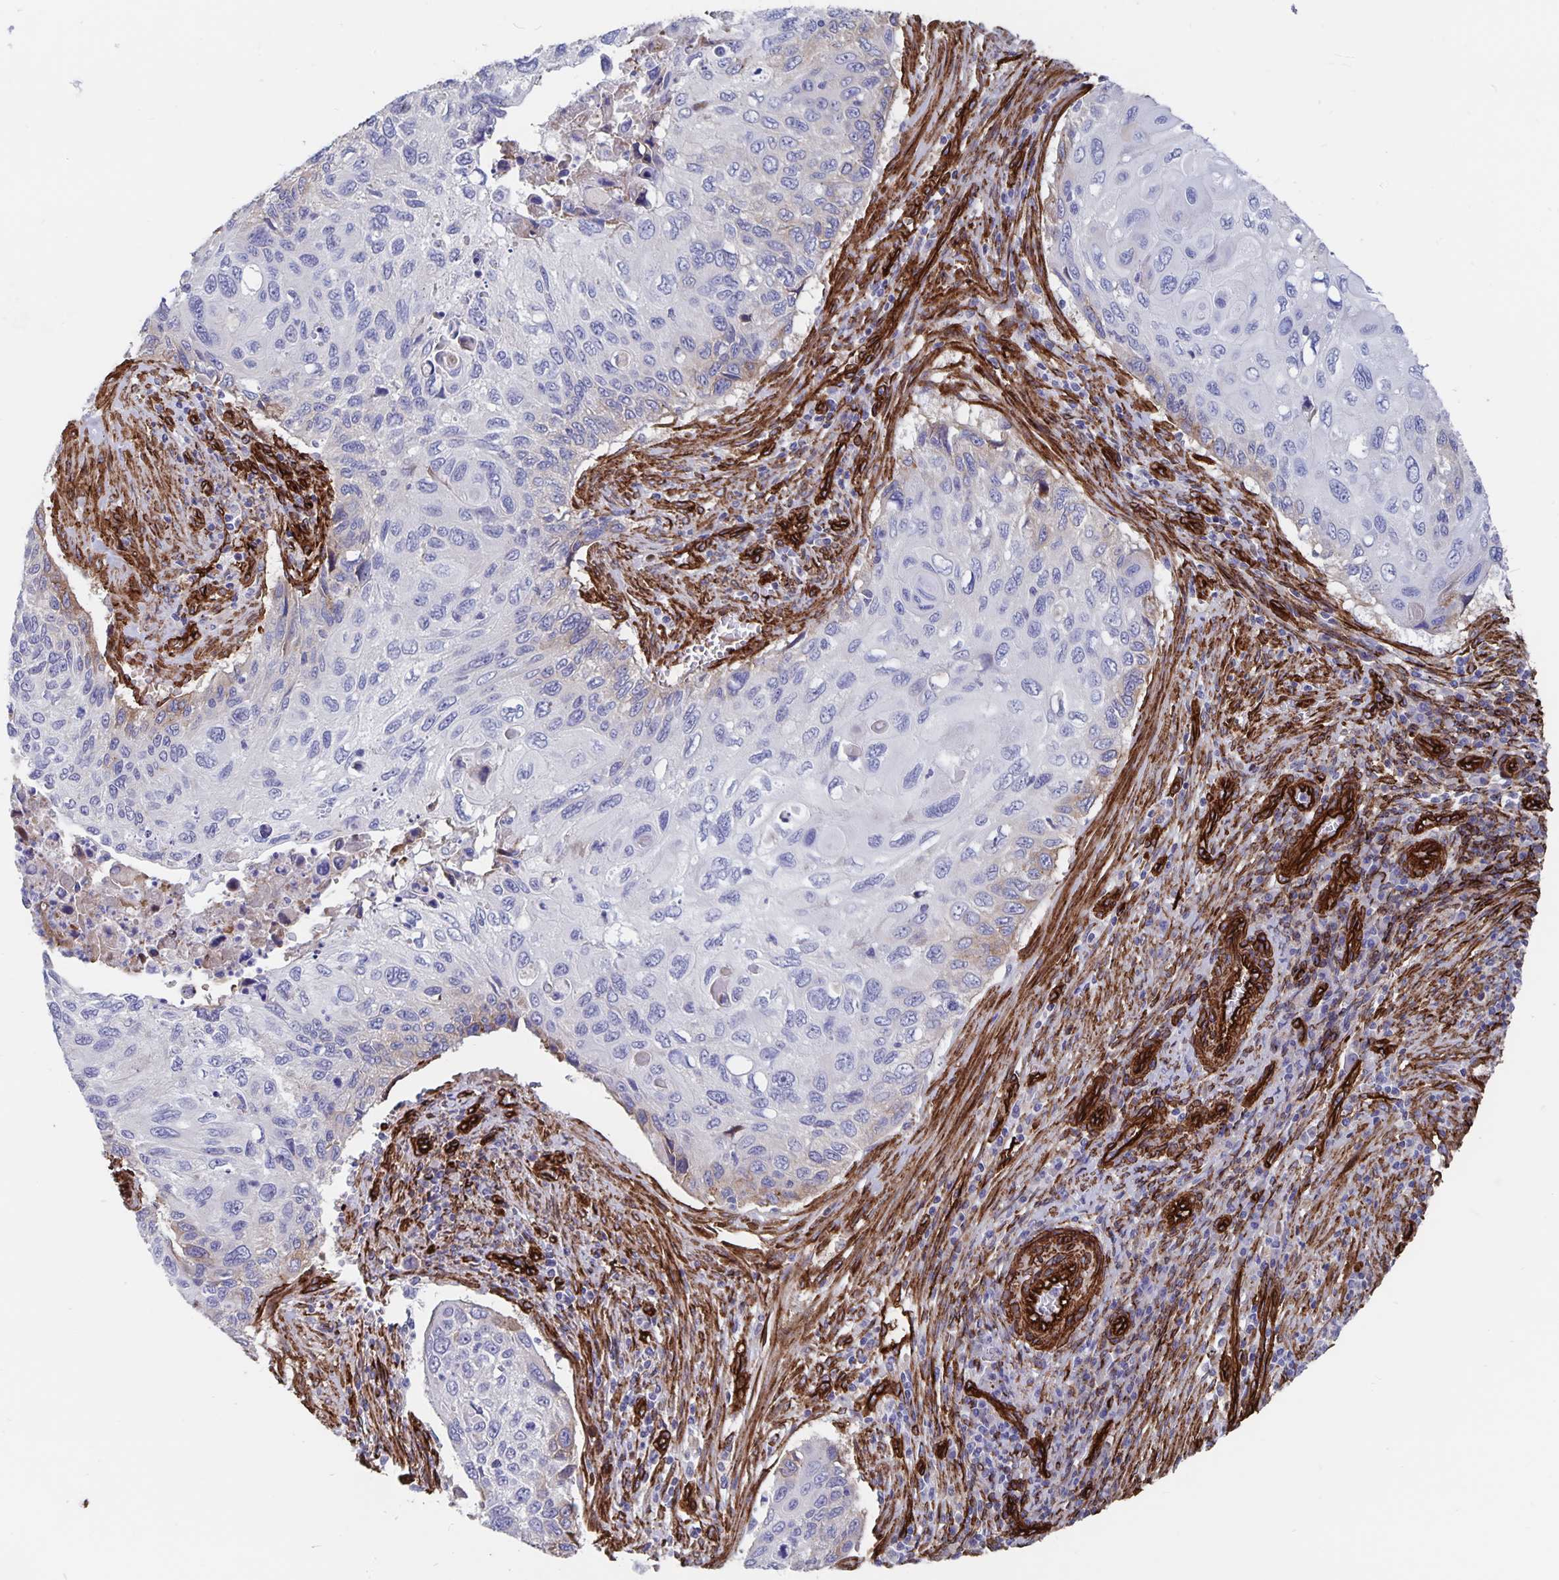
{"staining": {"intensity": "moderate", "quantity": "<25%", "location": "cytoplasmic/membranous"}, "tissue": "cervical cancer", "cell_type": "Tumor cells", "image_type": "cancer", "snomed": [{"axis": "morphology", "description": "Squamous cell carcinoma, NOS"}, {"axis": "topography", "description": "Cervix"}], "caption": "IHC (DAB) staining of human squamous cell carcinoma (cervical) demonstrates moderate cytoplasmic/membranous protein expression in approximately <25% of tumor cells. (Stains: DAB in brown, nuclei in blue, Microscopy: brightfield microscopy at high magnification).", "gene": "DCHS2", "patient": {"sex": "female", "age": 70}}